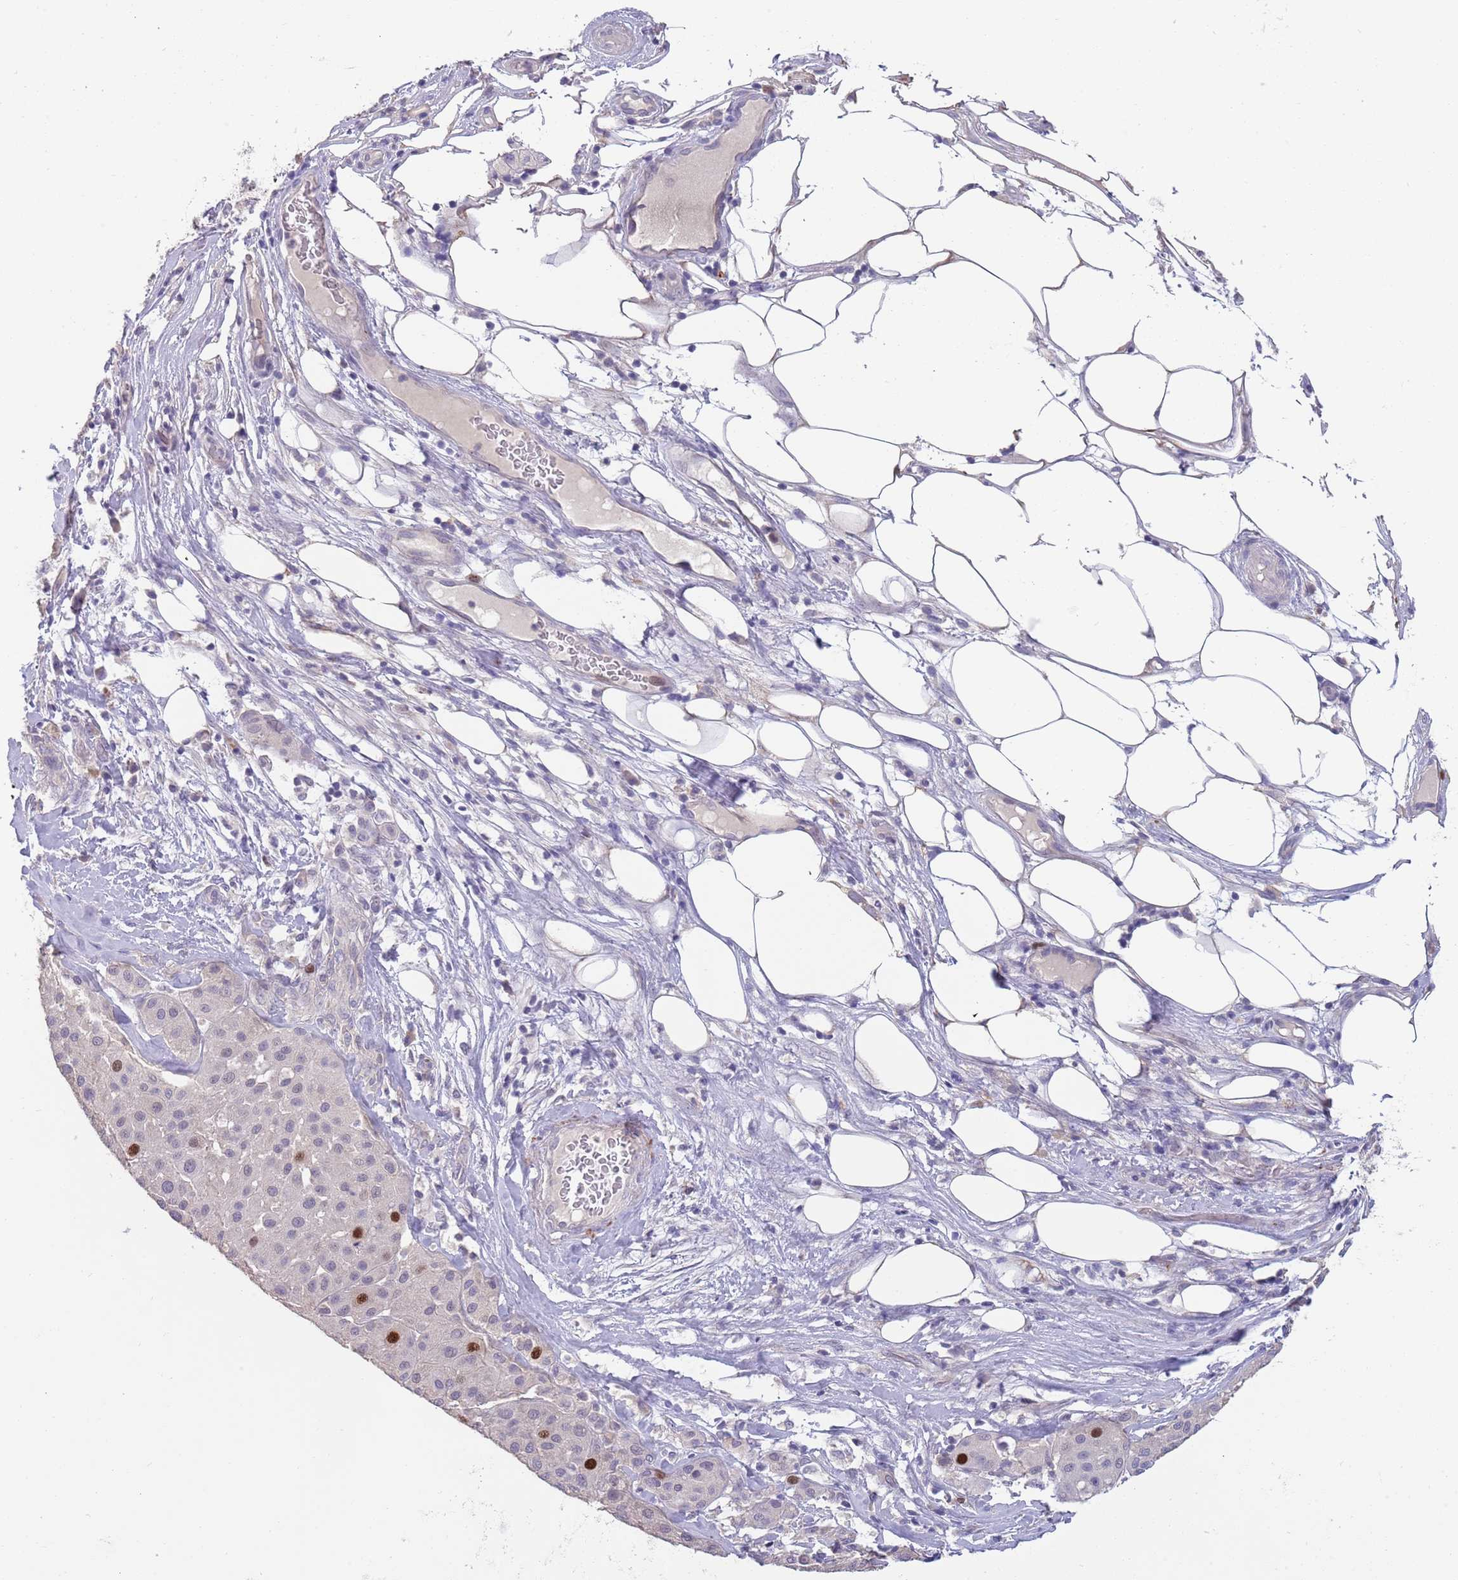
{"staining": {"intensity": "strong", "quantity": "<25%", "location": "nuclear"}, "tissue": "melanoma", "cell_type": "Tumor cells", "image_type": "cancer", "snomed": [{"axis": "morphology", "description": "Malignant melanoma, Metastatic site"}, {"axis": "topography", "description": "Smooth muscle"}], "caption": "Brown immunohistochemical staining in human malignant melanoma (metastatic site) shows strong nuclear expression in approximately <25% of tumor cells. (DAB IHC, brown staining for protein, blue staining for nuclei).", "gene": "PIMREG", "patient": {"sex": "male", "age": 41}}